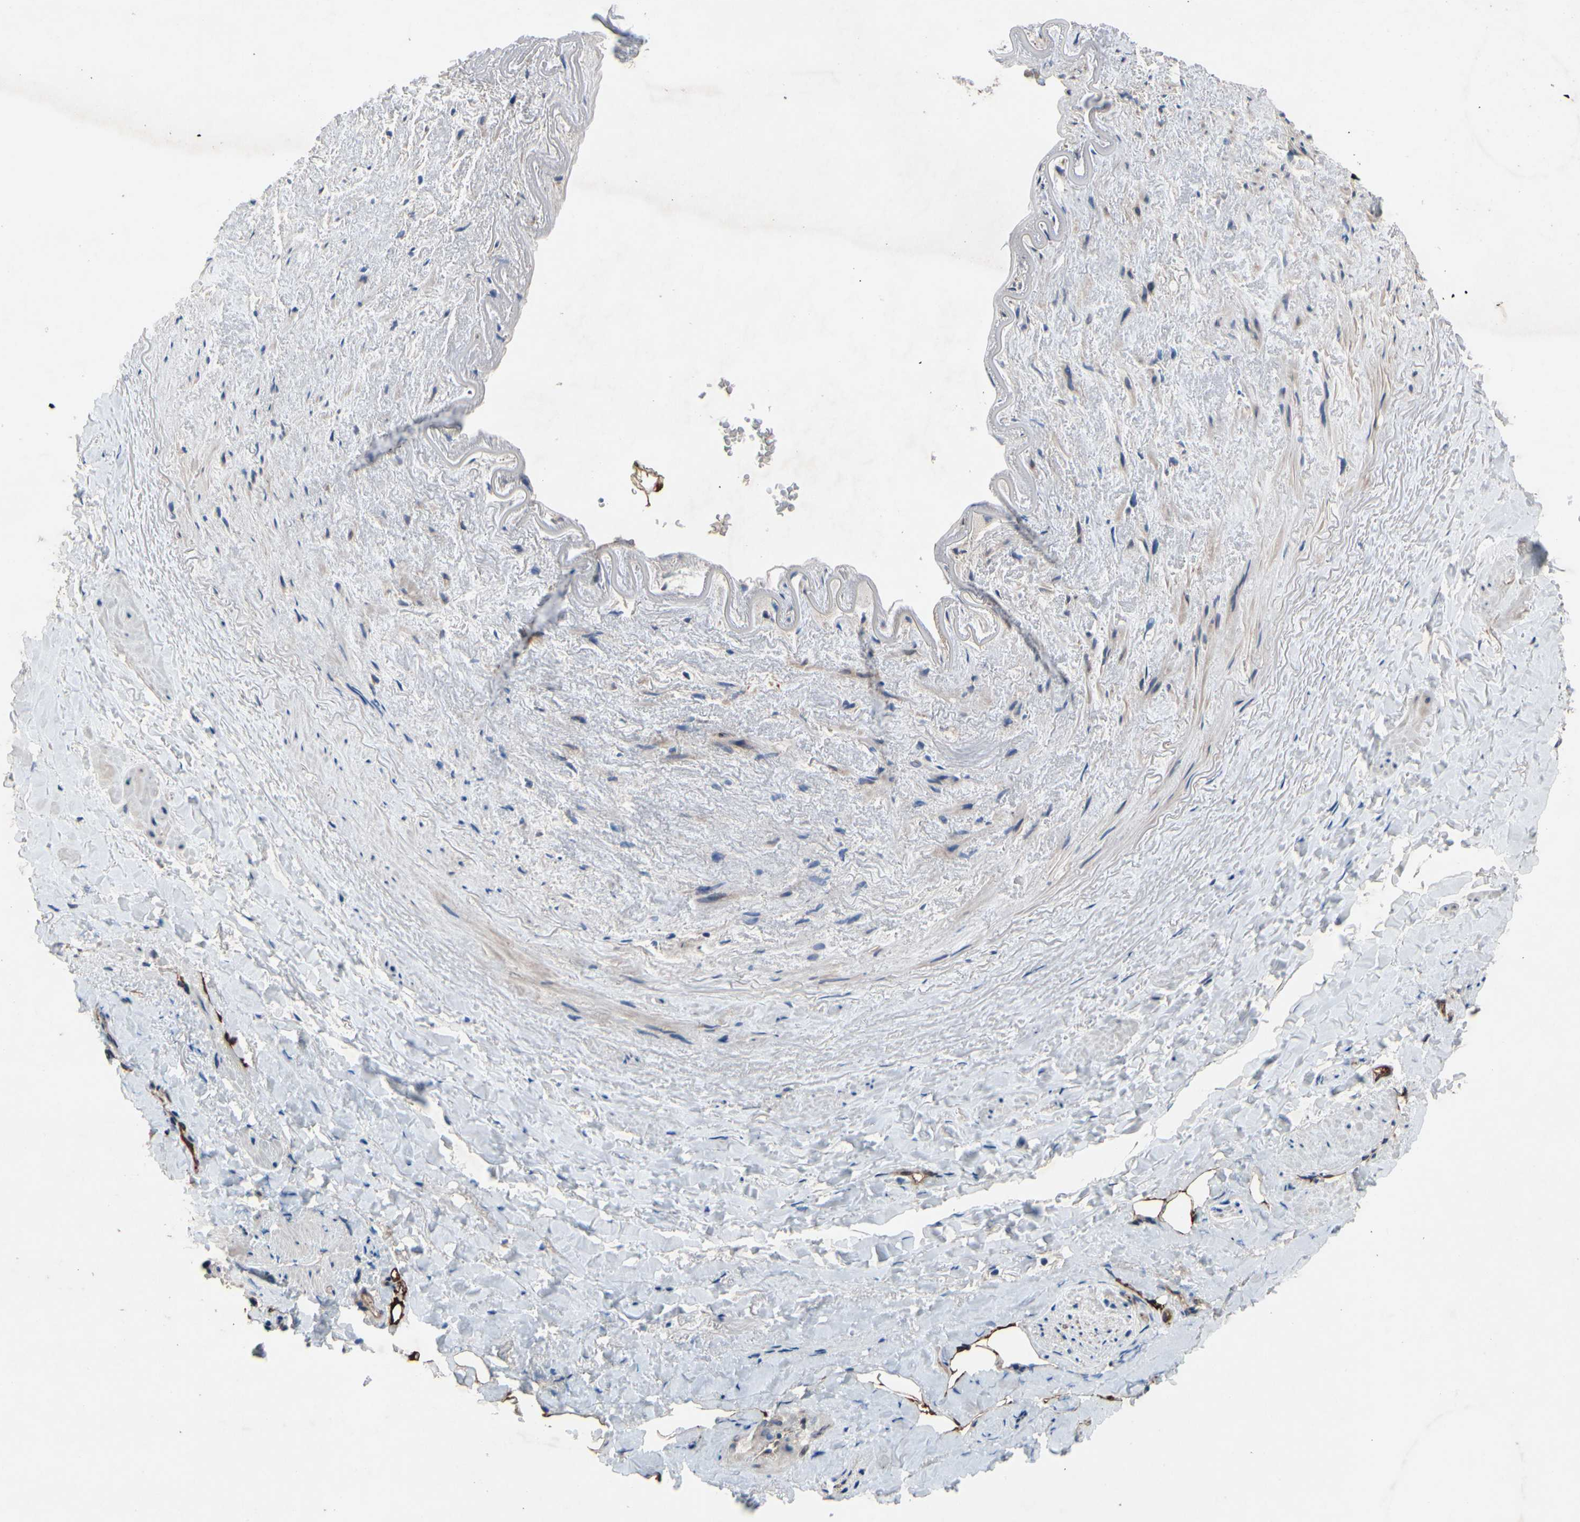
{"staining": {"intensity": "strong", "quantity": ">75%", "location": "cytoplasmic/membranous"}, "tissue": "adipose tissue", "cell_type": "Adipocytes", "image_type": "normal", "snomed": [{"axis": "morphology", "description": "Normal tissue, NOS"}, {"axis": "topography", "description": "Peripheral nerve tissue"}], "caption": "Immunohistochemical staining of unremarkable adipose tissue shows high levels of strong cytoplasmic/membranous positivity in approximately >75% of adipocytes.", "gene": "PRXL2A", "patient": {"sex": "male", "age": 70}}